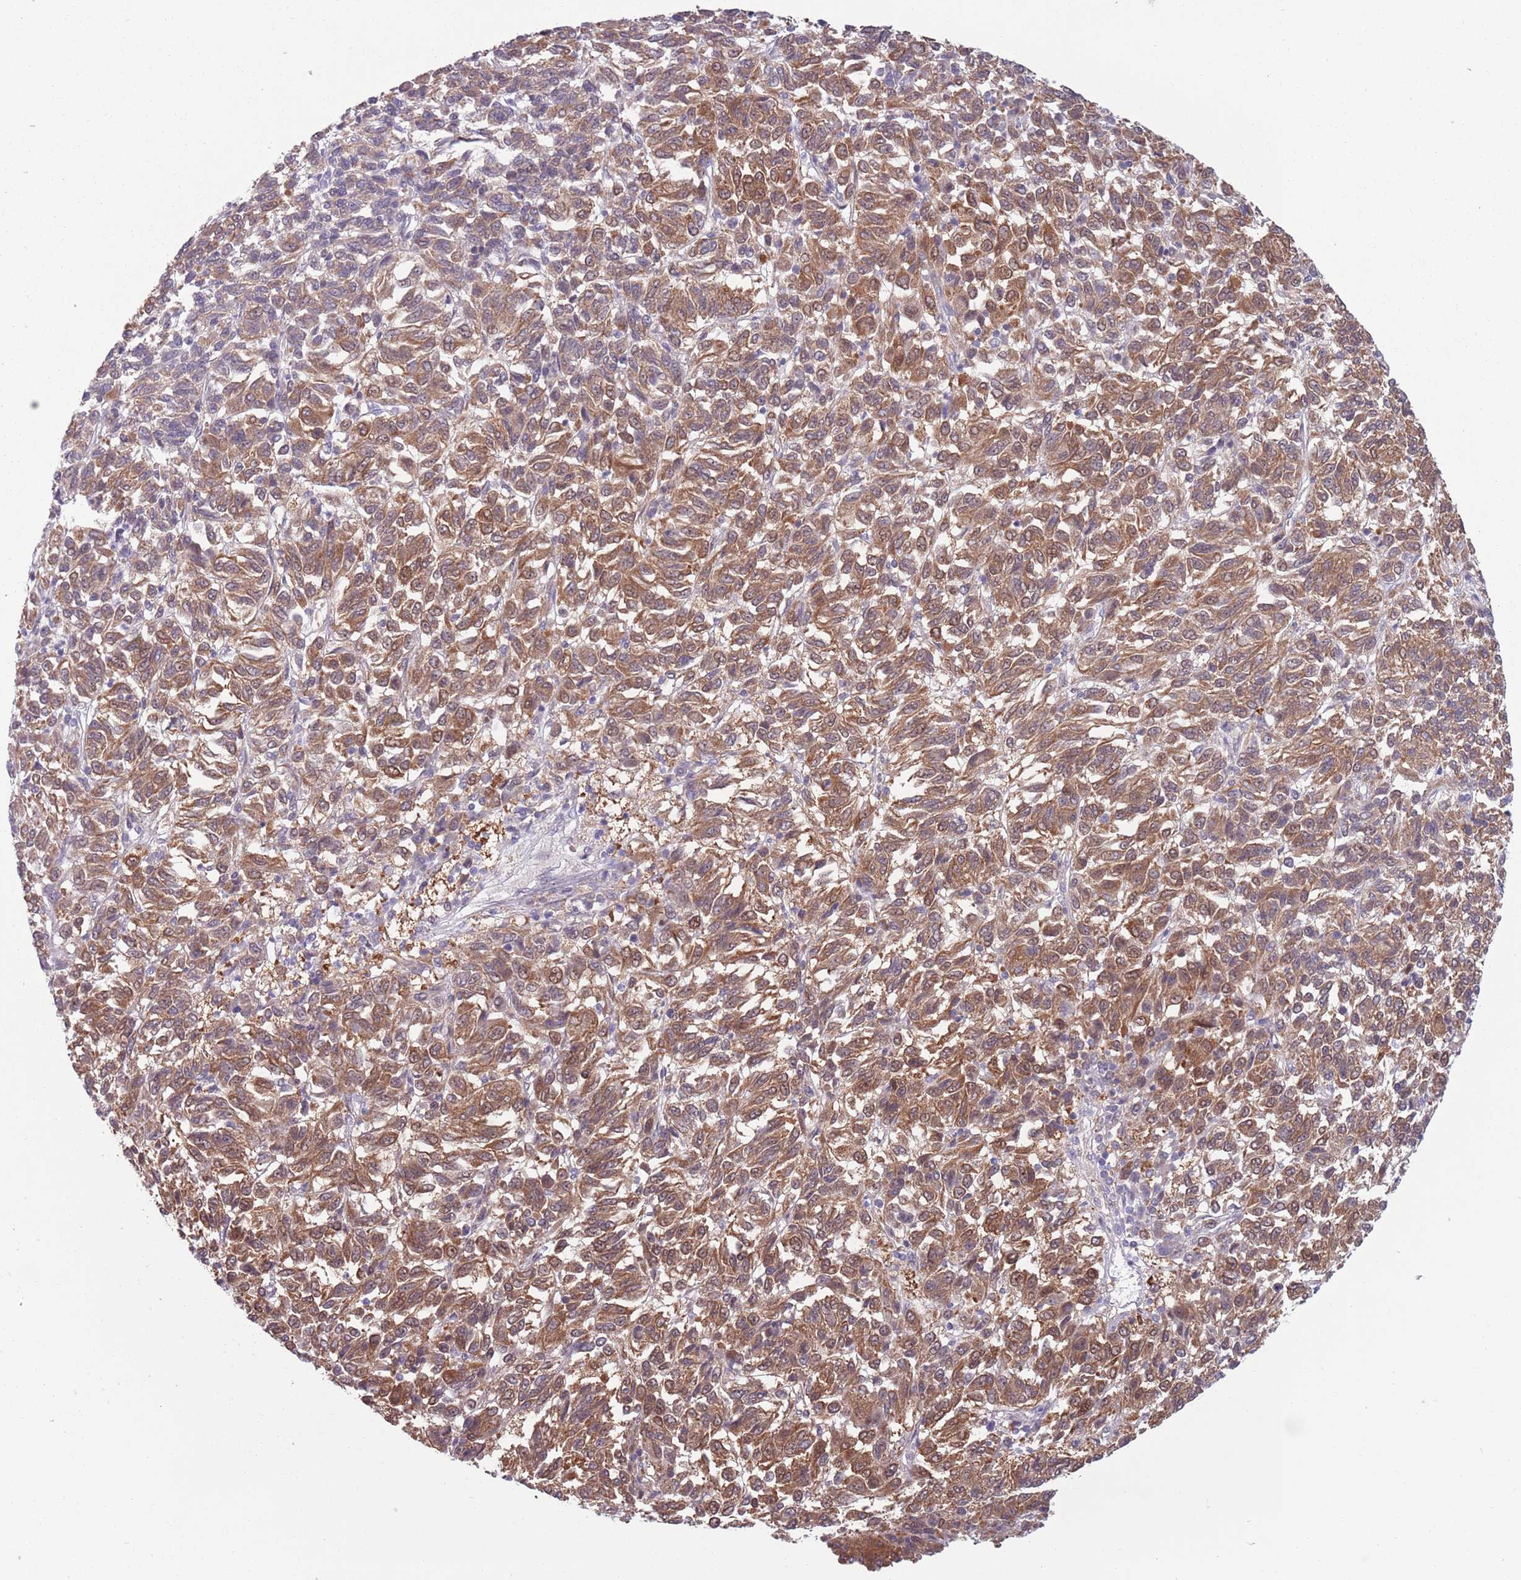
{"staining": {"intensity": "moderate", "quantity": ">75%", "location": "cytoplasmic/membranous,nuclear"}, "tissue": "melanoma", "cell_type": "Tumor cells", "image_type": "cancer", "snomed": [{"axis": "morphology", "description": "Malignant melanoma, Metastatic site"}, {"axis": "topography", "description": "Lung"}], "caption": "Malignant melanoma (metastatic site) stained with a protein marker displays moderate staining in tumor cells.", "gene": "CLNS1A", "patient": {"sex": "male", "age": 64}}